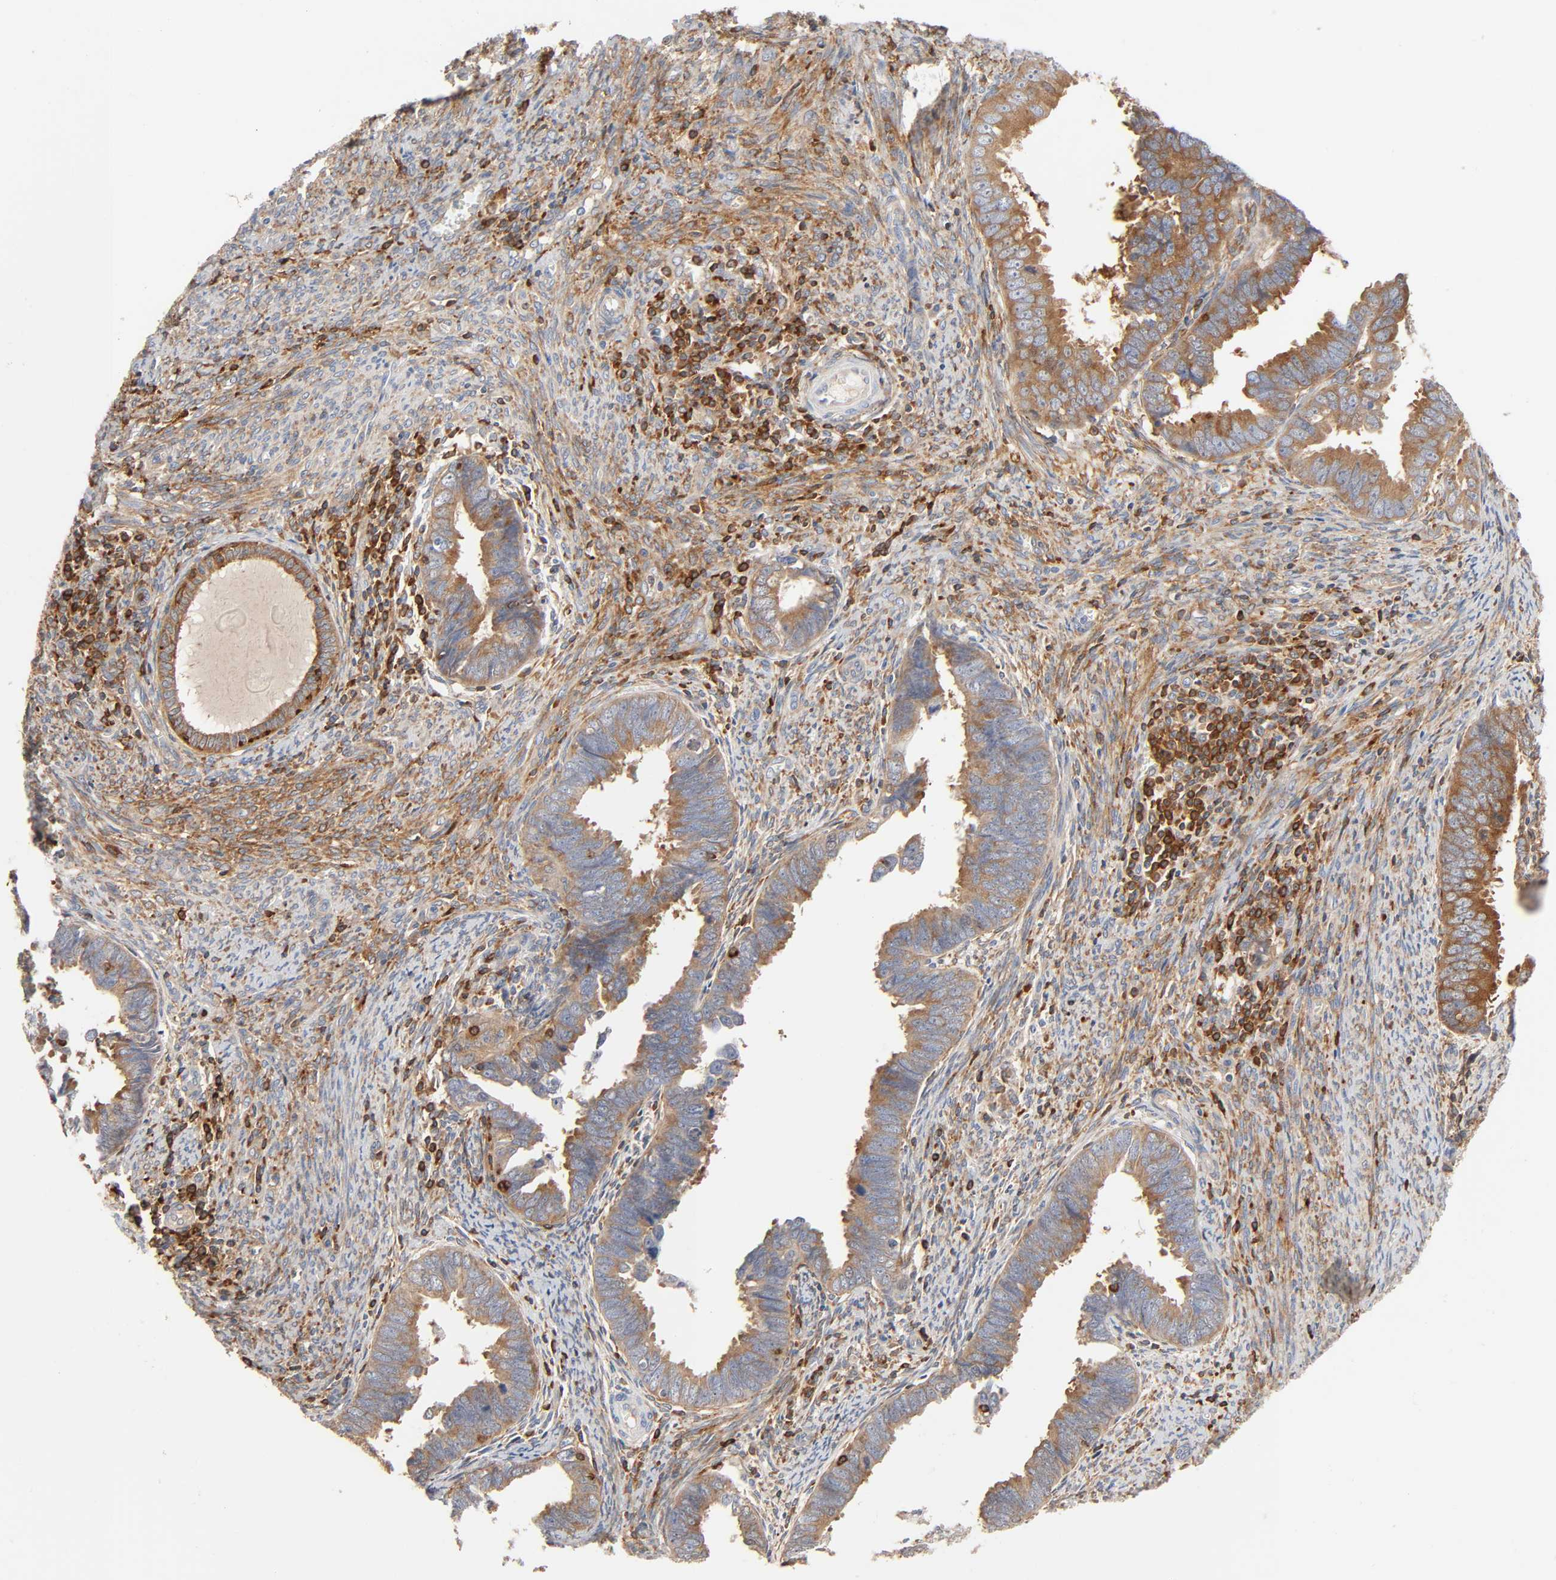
{"staining": {"intensity": "strong", "quantity": ">75%", "location": "cytoplasmic/membranous"}, "tissue": "endometrial cancer", "cell_type": "Tumor cells", "image_type": "cancer", "snomed": [{"axis": "morphology", "description": "Adenocarcinoma, NOS"}, {"axis": "topography", "description": "Endometrium"}], "caption": "Protein staining of adenocarcinoma (endometrial) tissue demonstrates strong cytoplasmic/membranous positivity in approximately >75% of tumor cells. (DAB IHC with brightfield microscopy, high magnification).", "gene": "BIN1", "patient": {"sex": "female", "age": 75}}